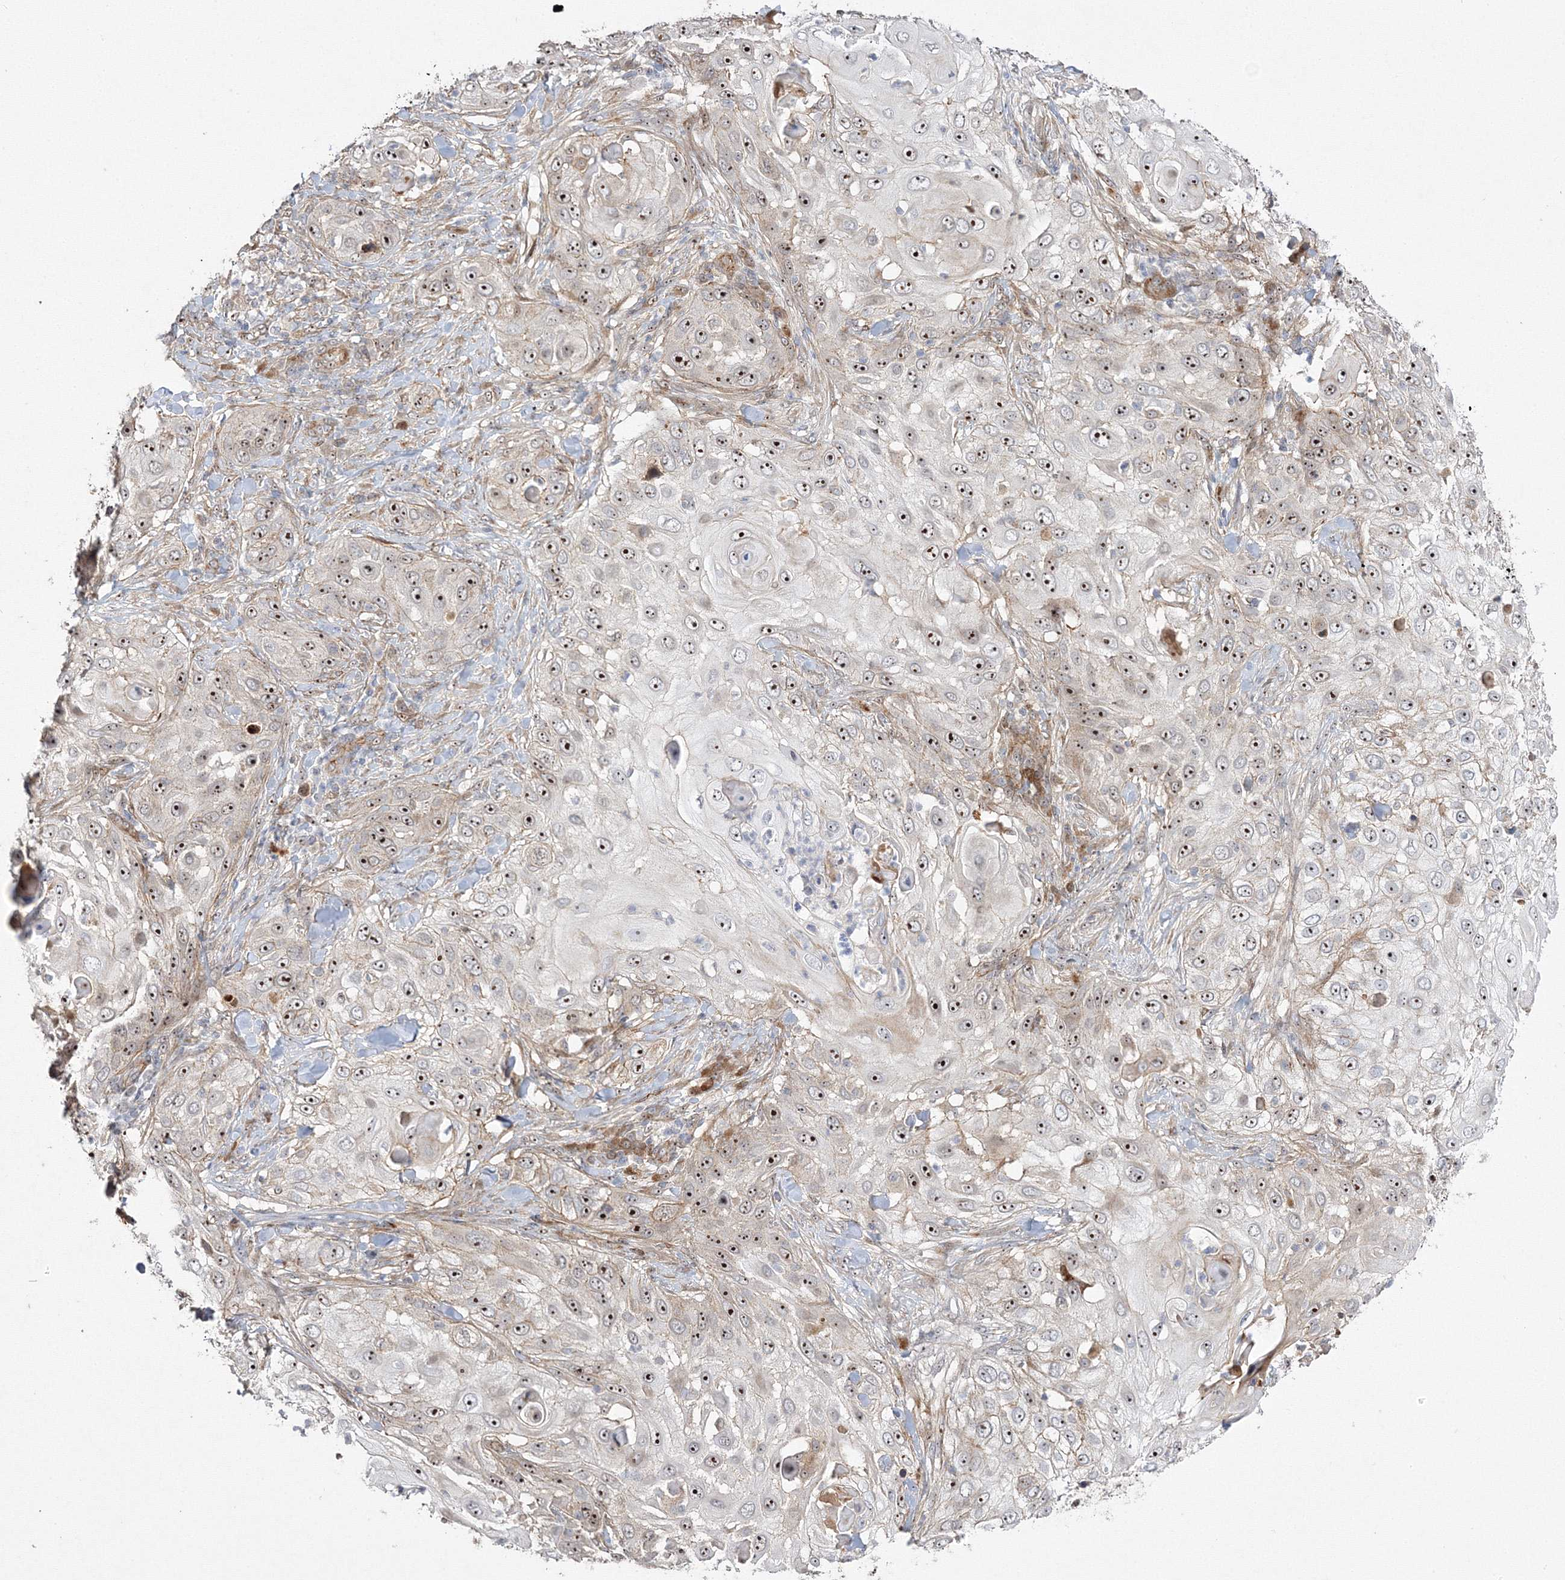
{"staining": {"intensity": "moderate", "quantity": ">75%", "location": "nuclear"}, "tissue": "skin cancer", "cell_type": "Tumor cells", "image_type": "cancer", "snomed": [{"axis": "morphology", "description": "Squamous cell carcinoma, NOS"}, {"axis": "topography", "description": "Skin"}], "caption": "Immunohistochemical staining of human squamous cell carcinoma (skin) reveals moderate nuclear protein expression in about >75% of tumor cells.", "gene": "NPM3", "patient": {"sex": "female", "age": 44}}